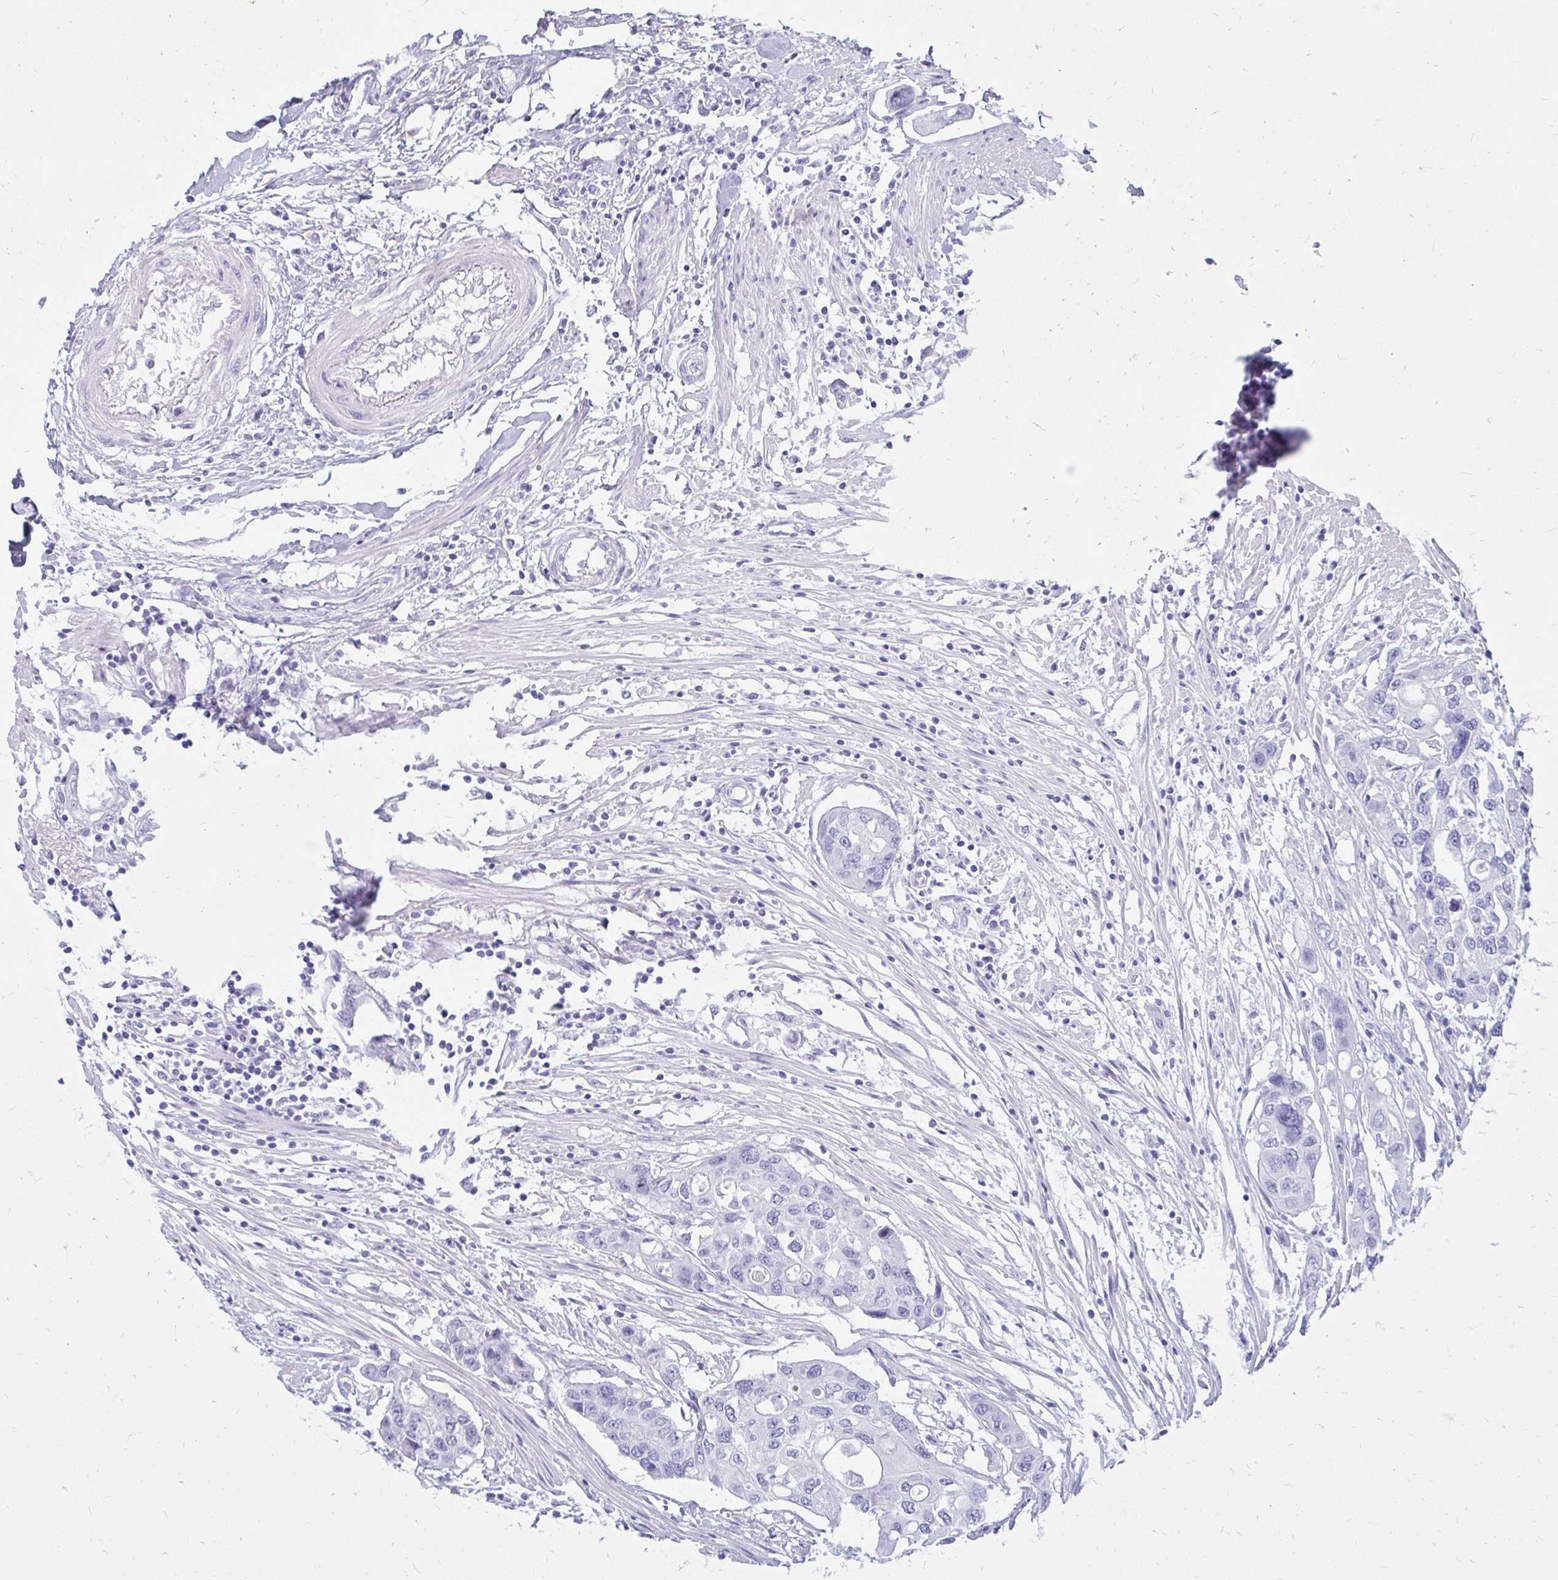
{"staining": {"intensity": "negative", "quantity": "none", "location": "none"}, "tissue": "colorectal cancer", "cell_type": "Tumor cells", "image_type": "cancer", "snomed": [{"axis": "morphology", "description": "Adenocarcinoma, NOS"}, {"axis": "topography", "description": "Colon"}], "caption": "This is a image of IHC staining of adenocarcinoma (colorectal), which shows no staining in tumor cells. The staining was performed using DAB (3,3'-diaminobenzidine) to visualize the protein expression in brown, while the nuclei were stained in blue with hematoxylin (Magnification: 20x).", "gene": "OR10R2", "patient": {"sex": "male", "age": 77}}